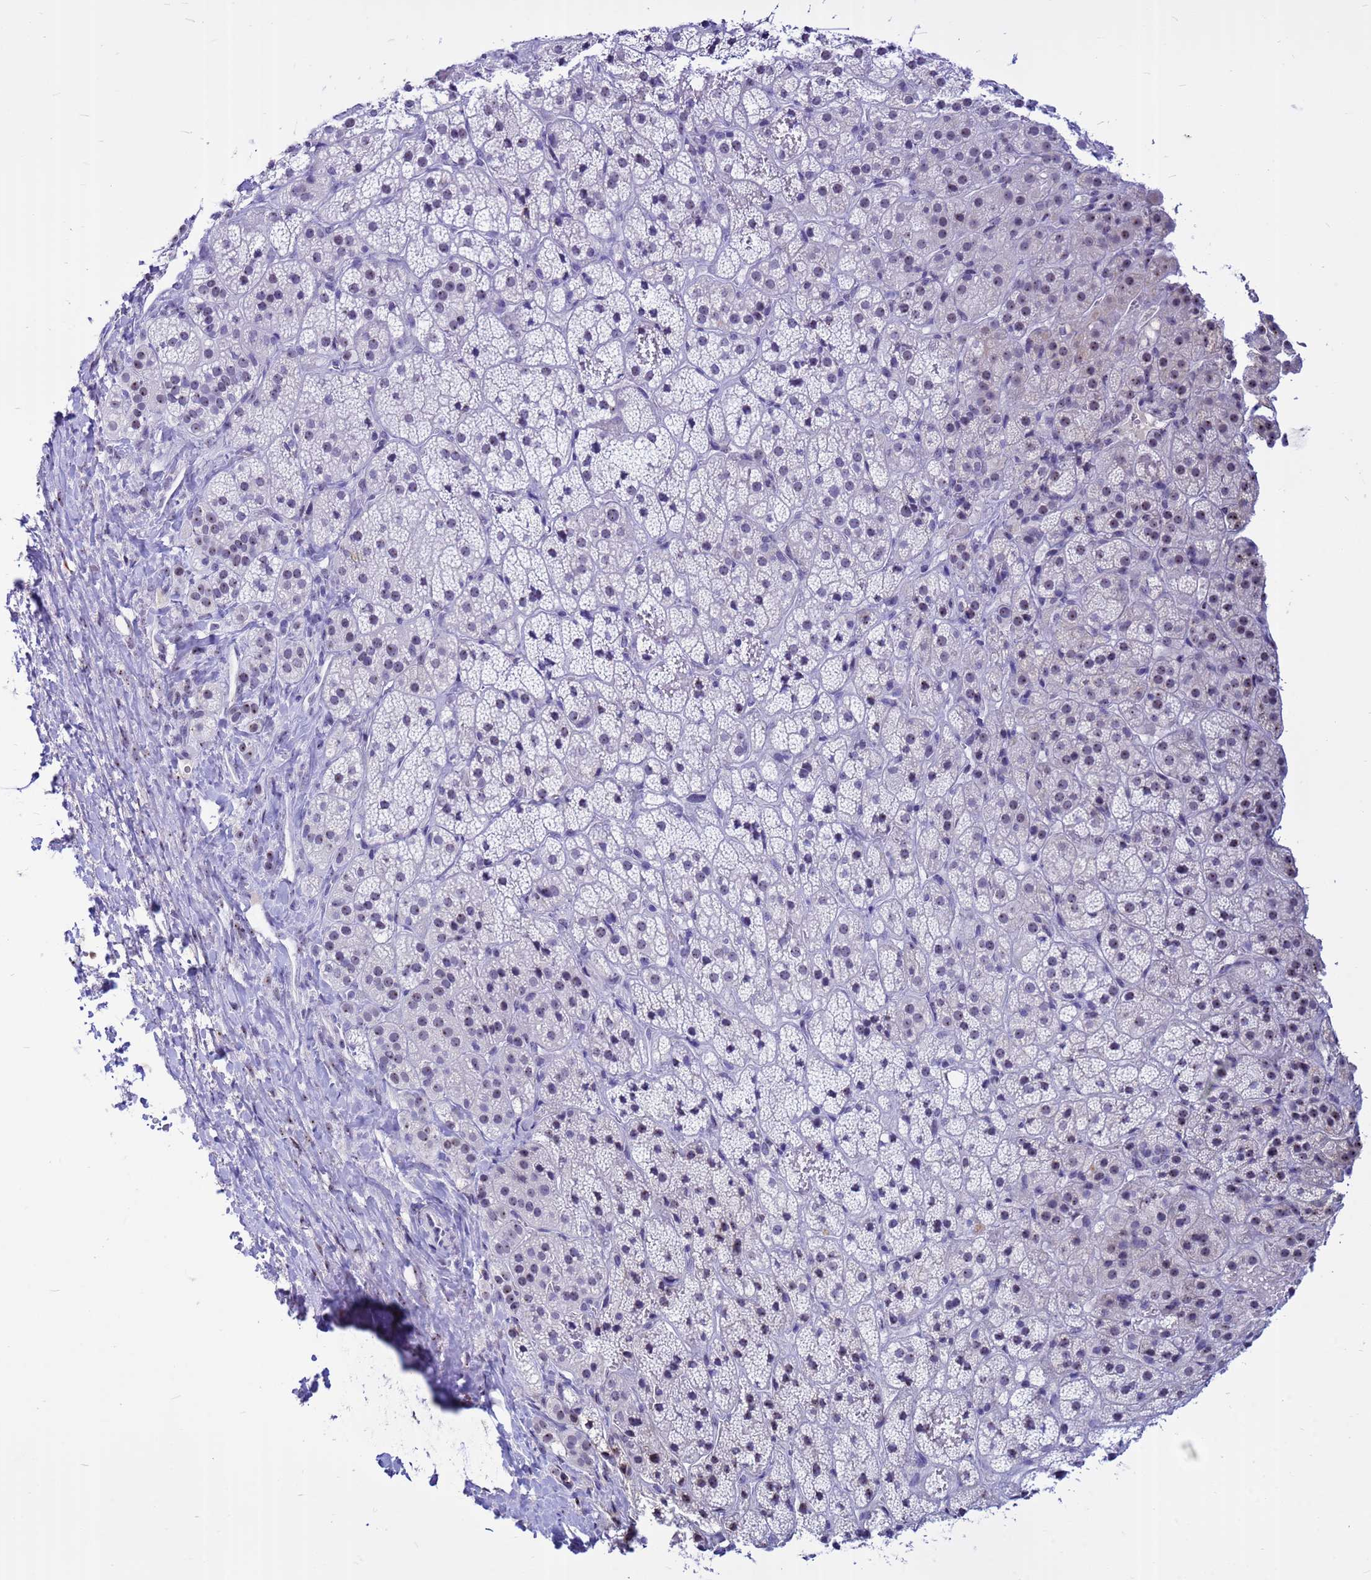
{"staining": {"intensity": "weak", "quantity": "<25%", "location": "nuclear"}, "tissue": "adrenal gland", "cell_type": "Glandular cells", "image_type": "normal", "snomed": [{"axis": "morphology", "description": "Normal tissue, NOS"}, {"axis": "topography", "description": "Adrenal gland"}], "caption": "High power microscopy histopathology image of an immunohistochemistry (IHC) image of unremarkable adrenal gland, revealing no significant expression in glandular cells.", "gene": "DMRTC2", "patient": {"sex": "female", "age": 70}}